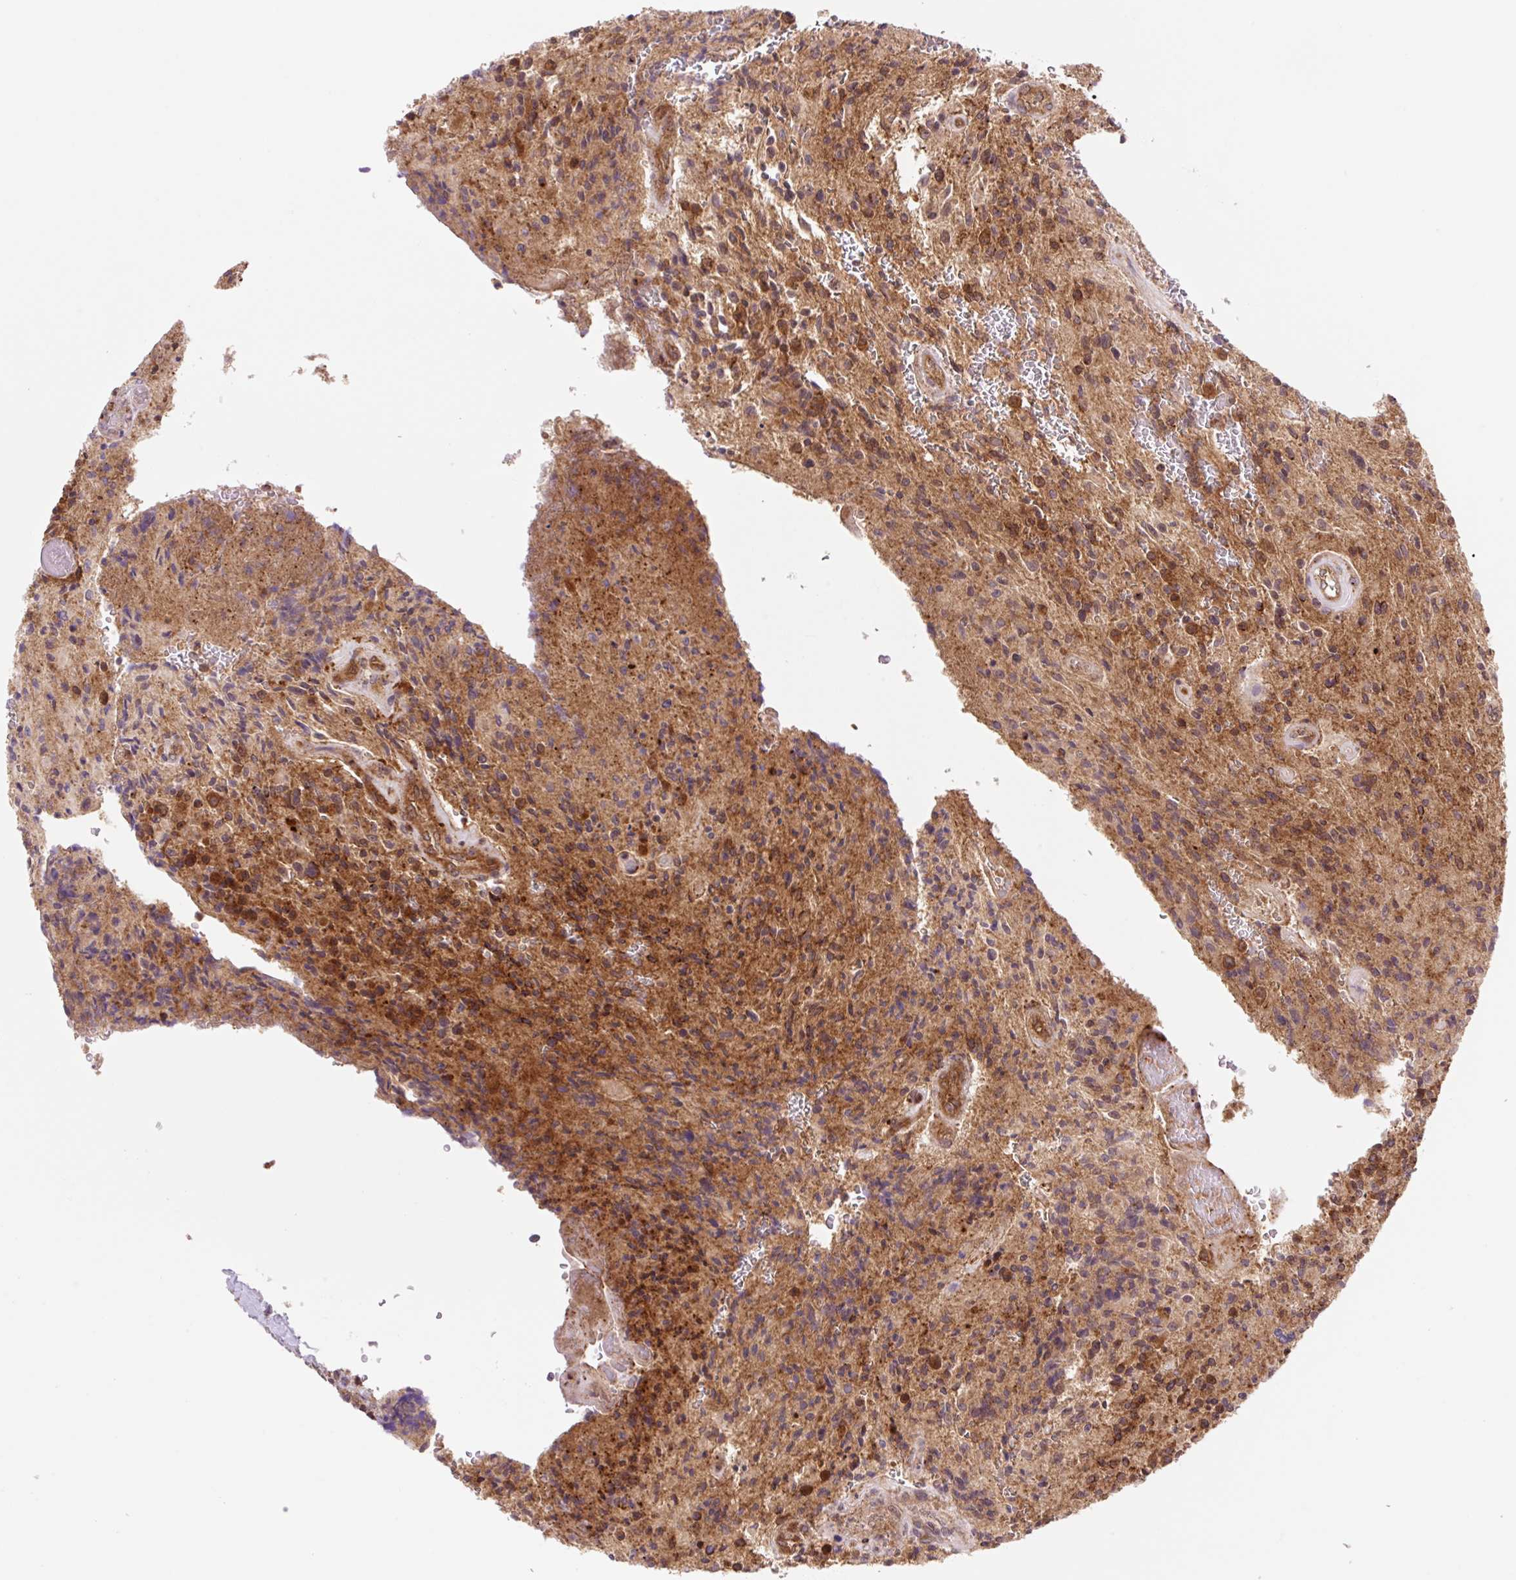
{"staining": {"intensity": "moderate", "quantity": ">75%", "location": "cytoplasmic/membranous"}, "tissue": "glioma", "cell_type": "Tumor cells", "image_type": "cancer", "snomed": [{"axis": "morphology", "description": "Normal tissue, NOS"}, {"axis": "morphology", "description": "Glioma, malignant, High grade"}, {"axis": "topography", "description": "Cerebral cortex"}], "caption": "This is a photomicrograph of immunohistochemistry staining of malignant glioma (high-grade), which shows moderate staining in the cytoplasmic/membranous of tumor cells.", "gene": "VPS4A", "patient": {"sex": "male", "age": 56}}